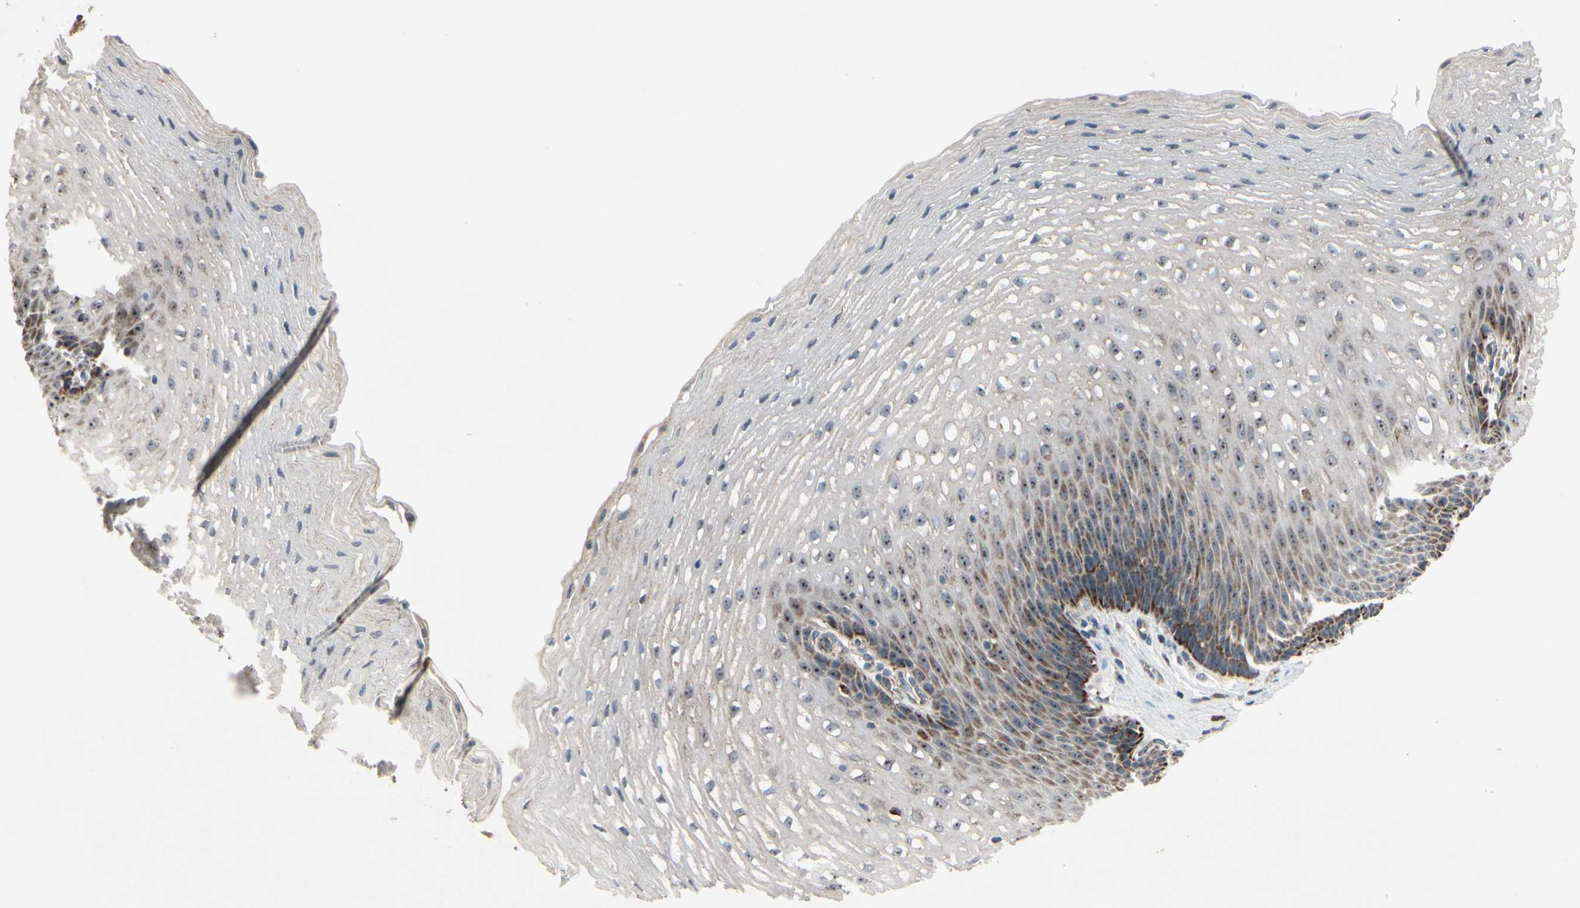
{"staining": {"intensity": "moderate", "quantity": "<25%", "location": "cytoplasmic/membranous"}, "tissue": "esophagus", "cell_type": "Squamous epithelial cells", "image_type": "normal", "snomed": [{"axis": "morphology", "description": "Normal tissue, NOS"}, {"axis": "topography", "description": "Esophagus"}], "caption": "About <25% of squamous epithelial cells in normal human esophagus display moderate cytoplasmic/membranous protein expression as visualized by brown immunohistochemical staining.", "gene": "CPT1A", "patient": {"sex": "male", "age": 48}}